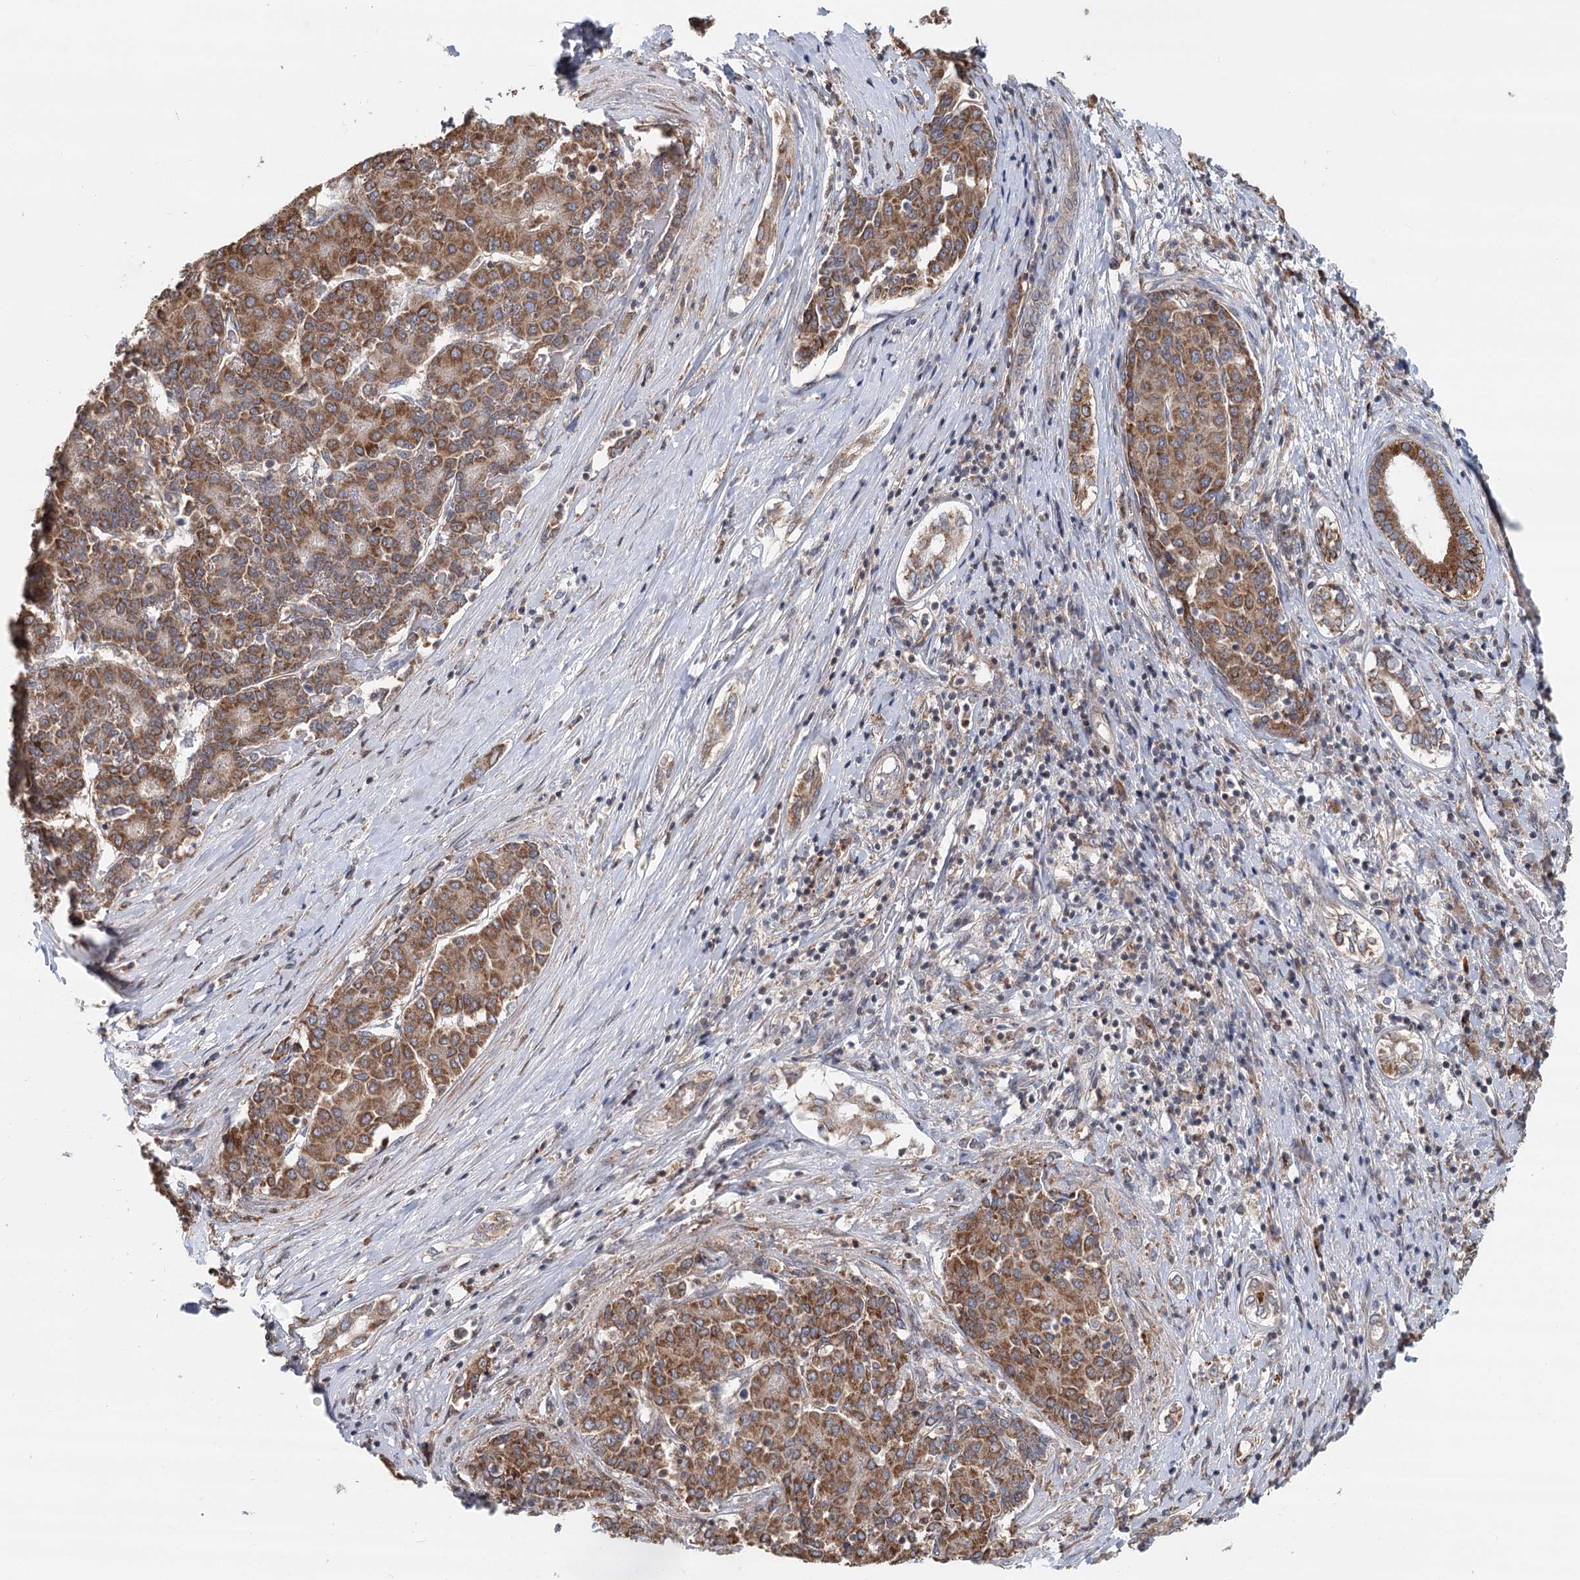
{"staining": {"intensity": "strong", "quantity": ">75%", "location": "cytoplasmic/membranous"}, "tissue": "liver cancer", "cell_type": "Tumor cells", "image_type": "cancer", "snomed": [{"axis": "morphology", "description": "Carcinoma, Hepatocellular, NOS"}, {"axis": "topography", "description": "Liver"}], "caption": "High-power microscopy captured an IHC photomicrograph of liver hepatocellular carcinoma, revealing strong cytoplasmic/membranous expression in about >75% of tumor cells. (DAB IHC, brown staining for protein, blue staining for nuclei).", "gene": "RNF111", "patient": {"sex": "male", "age": 65}}